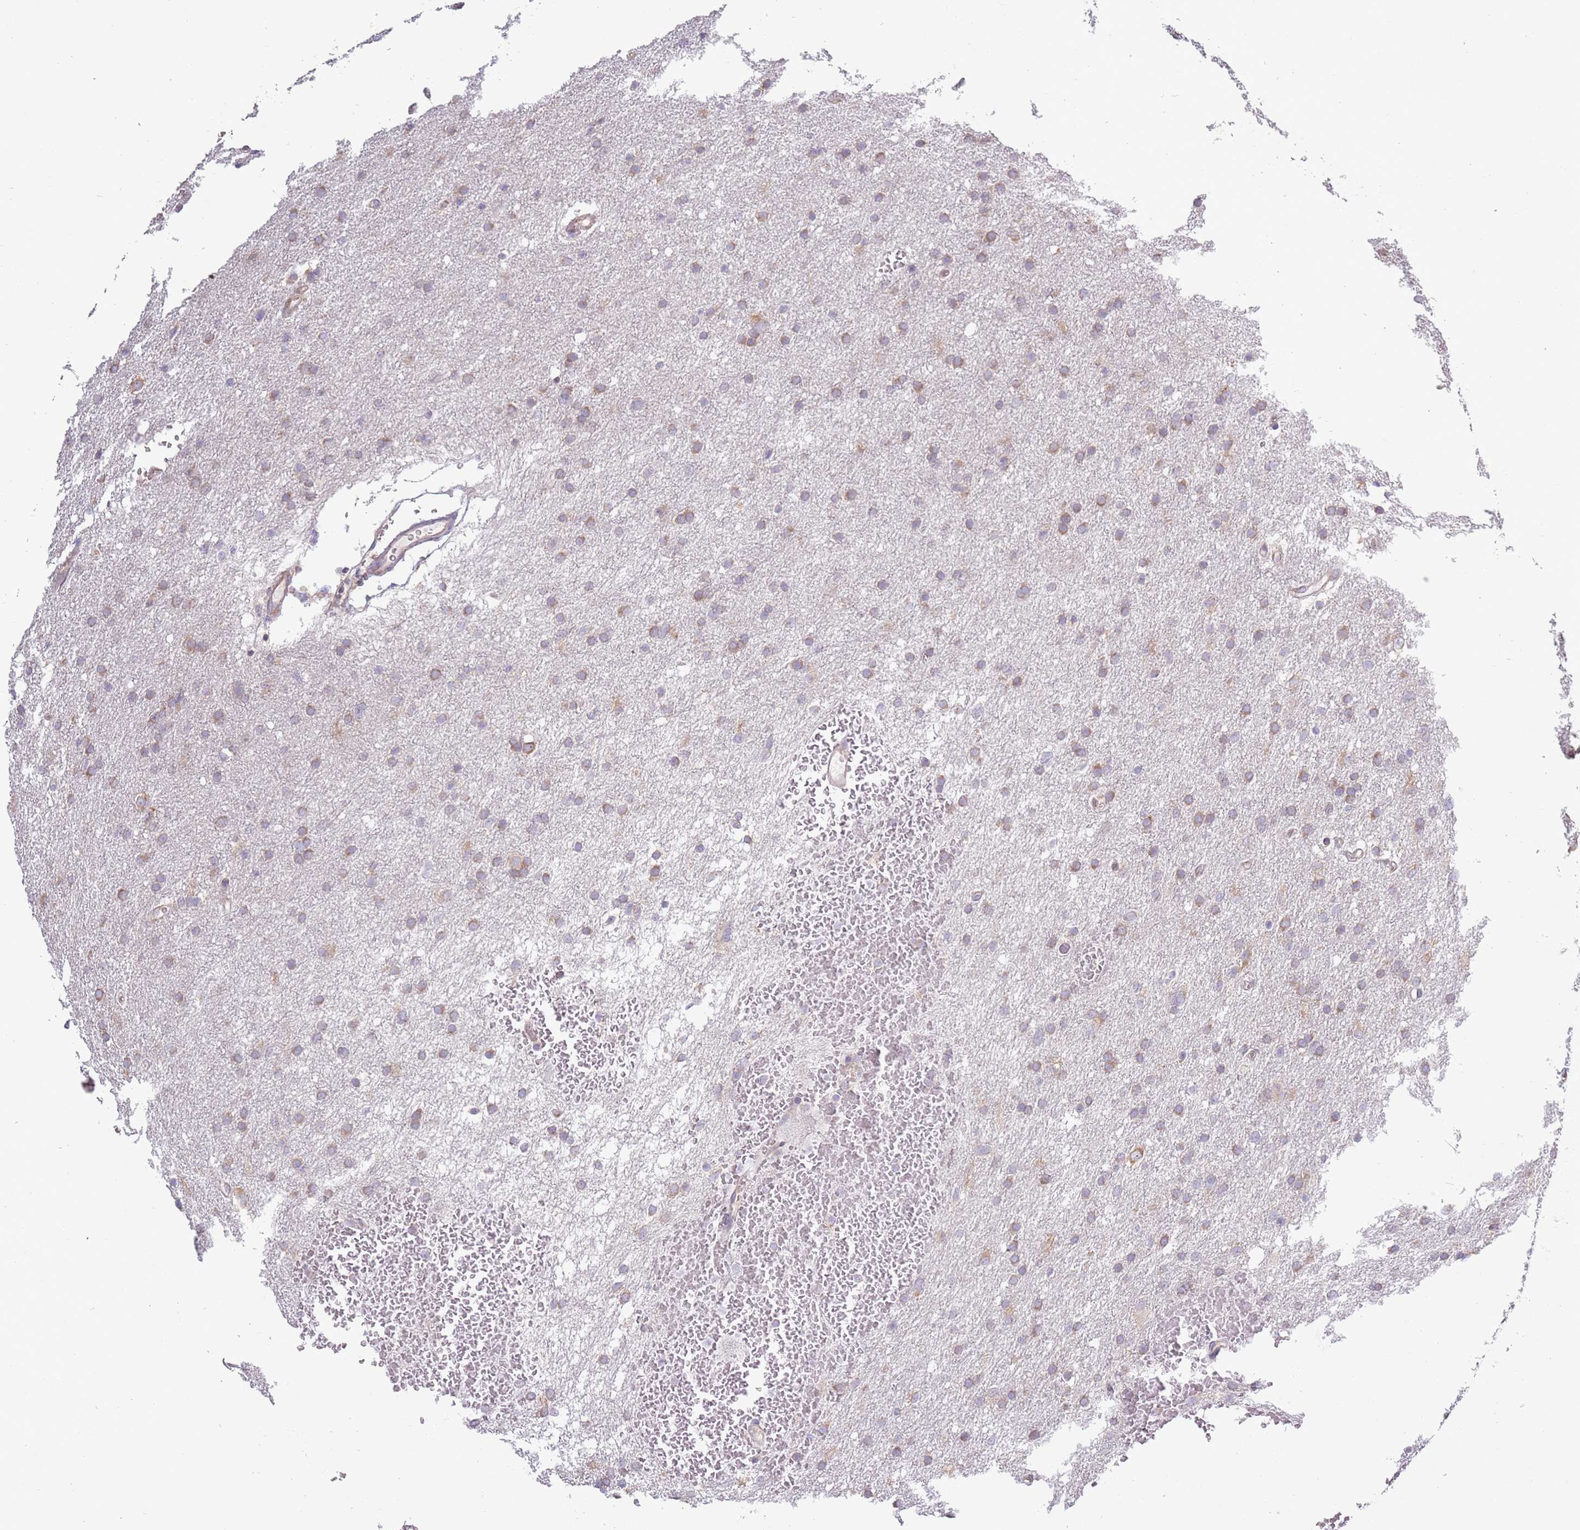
{"staining": {"intensity": "weak", "quantity": "25%-75%", "location": "cytoplasmic/membranous"}, "tissue": "glioma", "cell_type": "Tumor cells", "image_type": "cancer", "snomed": [{"axis": "morphology", "description": "Glioma, malignant, High grade"}, {"axis": "topography", "description": "Cerebral cortex"}], "caption": "DAB (3,3'-diaminobenzidine) immunohistochemical staining of human glioma reveals weak cytoplasmic/membranous protein expression in about 25%-75% of tumor cells. (Brightfield microscopy of DAB IHC at high magnification).", "gene": "RPL17-C18orf32", "patient": {"sex": "female", "age": 36}}